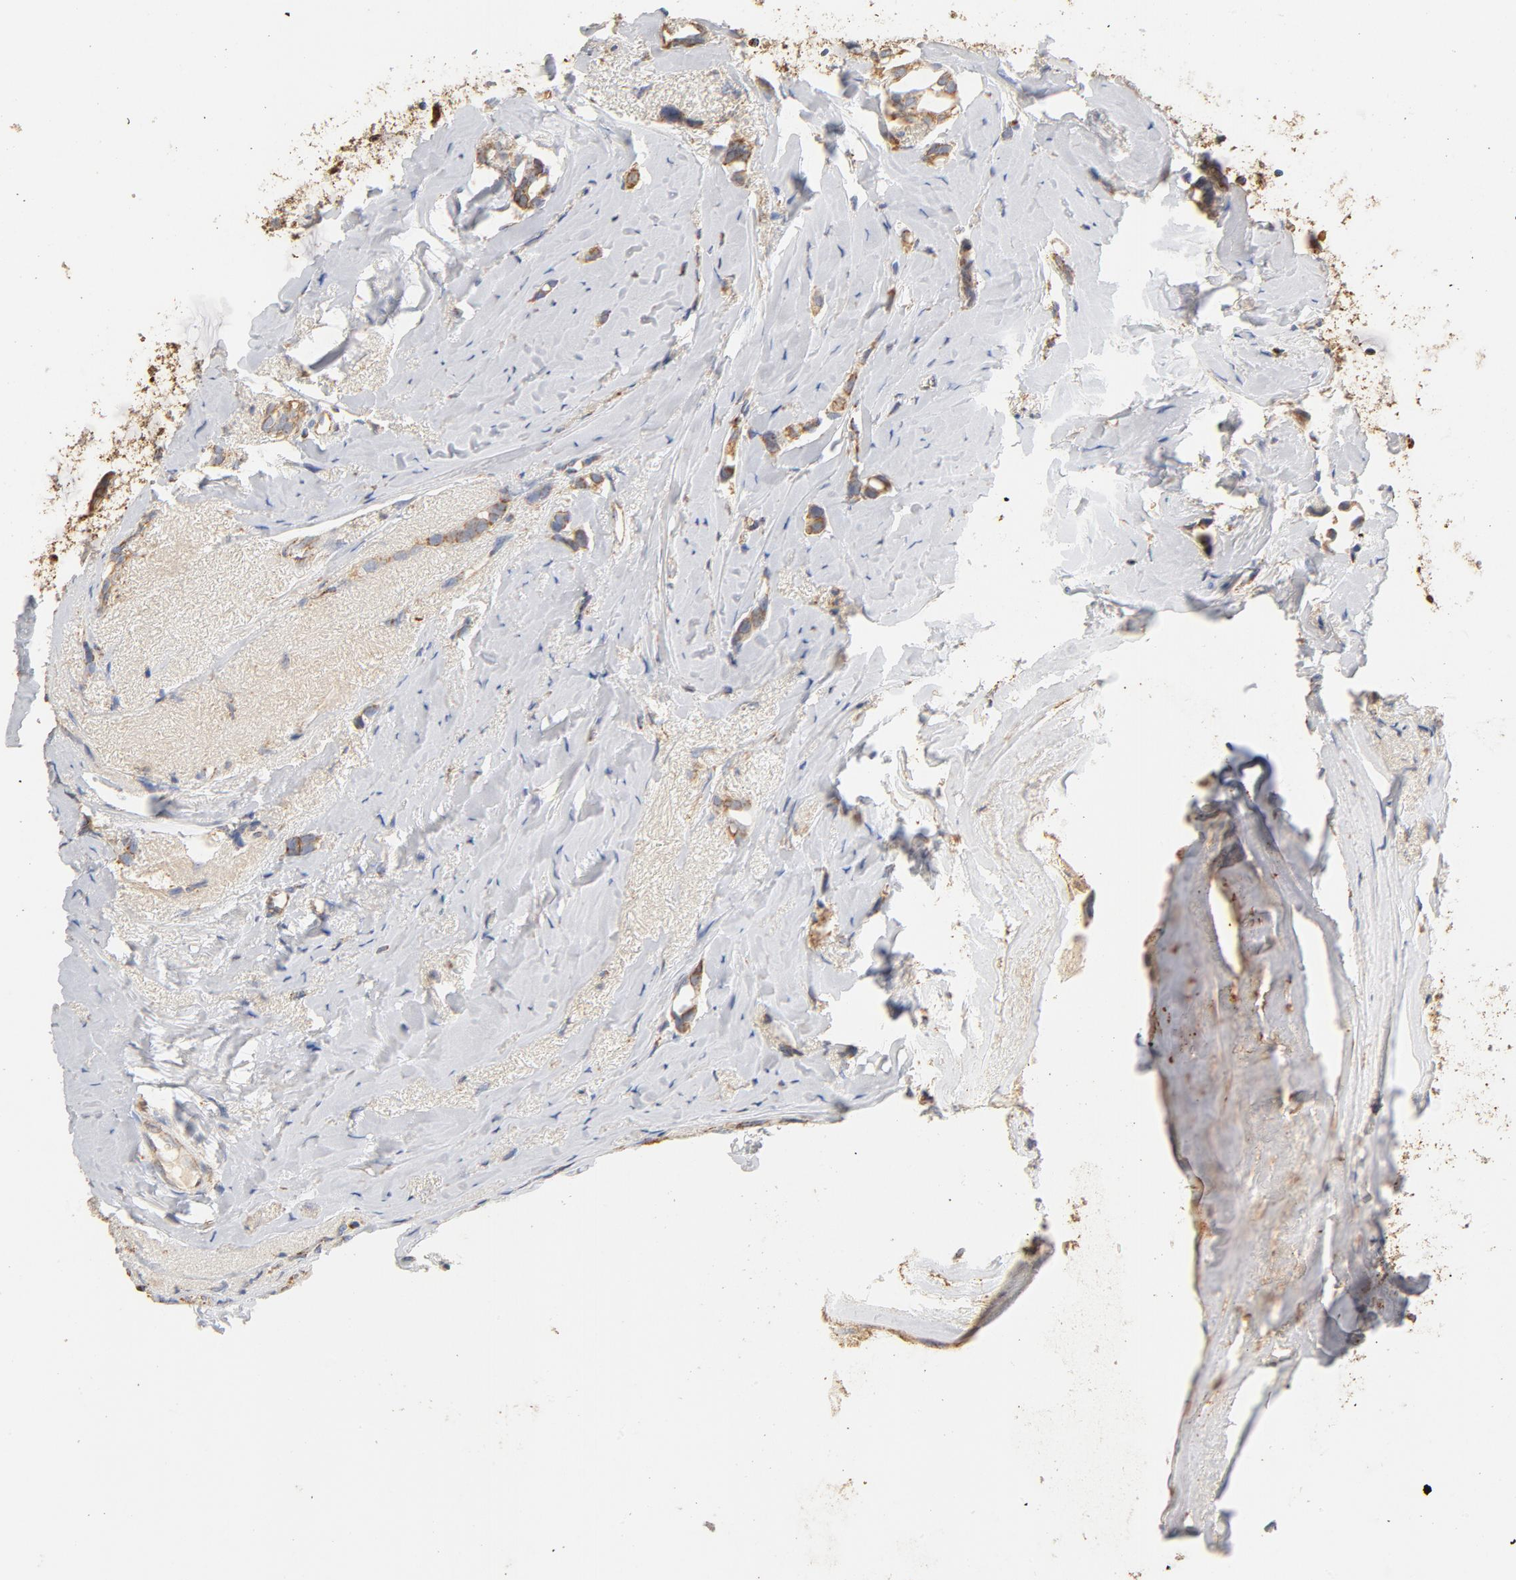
{"staining": {"intensity": "moderate", "quantity": ">75%", "location": "cytoplasmic/membranous"}, "tissue": "breast cancer", "cell_type": "Tumor cells", "image_type": "cancer", "snomed": [{"axis": "morphology", "description": "Duct carcinoma"}, {"axis": "topography", "description": "Breast"}], "caption": "Immunohistochemistry (IHC) image of human intraductal carcinoma (breast) stained for a protein (brown), which demonstrates medium levels of moderate cytoplasmic/membranous expression in approximately >75% of tumor cells.", "gene": "COX4I1", "patient": {"sex": "female", "age": 54}}